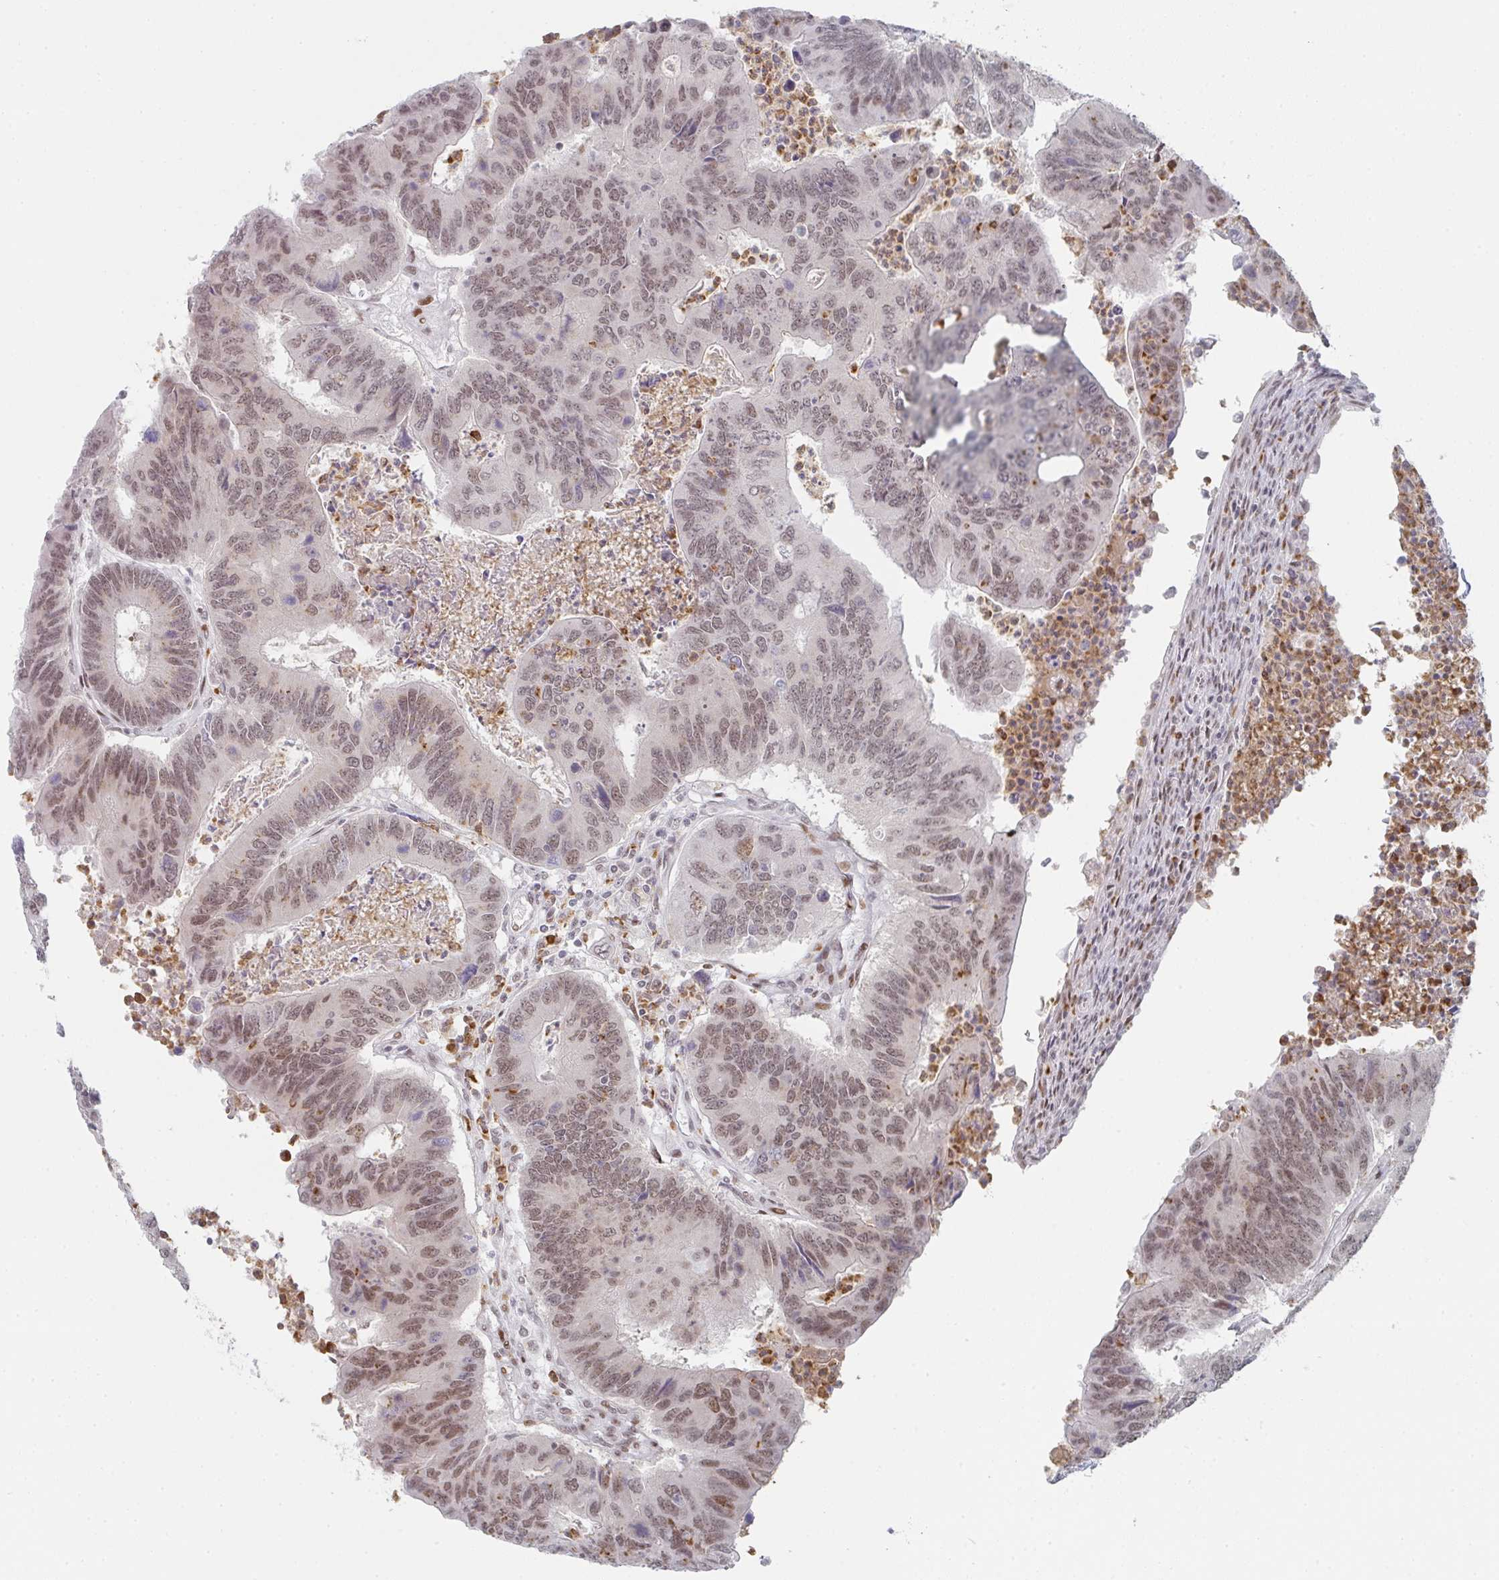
{"staining": {"intensity": "moderate", "quantity": ">75%", "location": "nuclear"}, "tissue": "colorectal cancer", "cell_type": "Tumor cells", "image_type": "cancer", "snomed": [{"axis": "morphology", "description": "Adenocarcinoma, NOS"}, {"axis": "topography", "description": "Colon"}], "caption": "Colorectal adenocarcinoma tissue shows moderate nuclear staining in about >75% of tumor cells (DAB = brown stain, brightfield microscopy at high magnification).", "gene": "LIN54", "patient": {"sex": "female", "age": 67}}